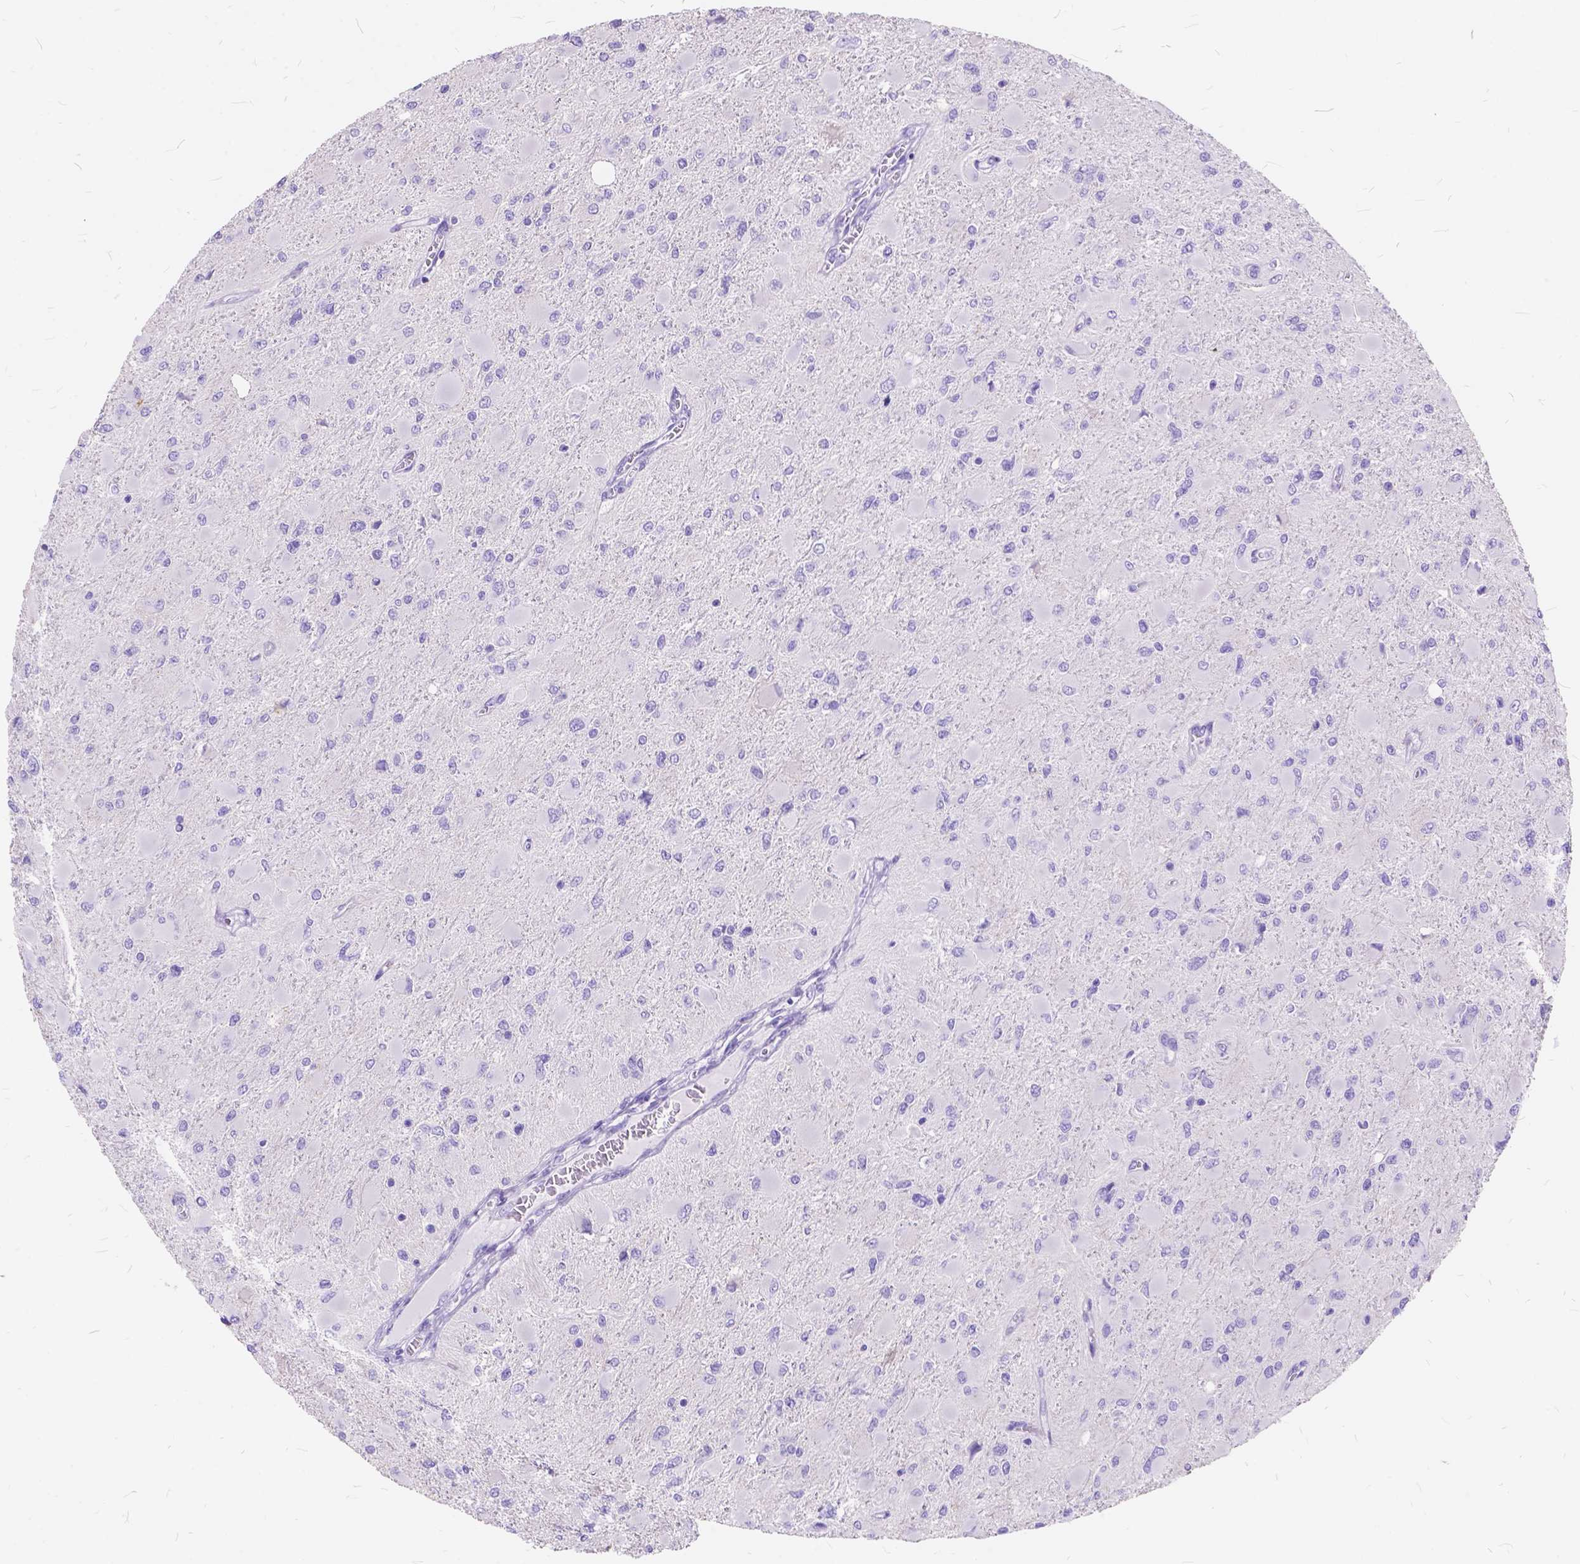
{"staining": {"intensity": "negative", "quantity": "none", "location": "none"}, "tissue": "glioma", "cell_type": "Tumor cells", "image_type": "cancer", "snomed": [{"axis": "morphology", "description": "Glioma, malignant, High grade"}, {"axis": "topography", "description": "Cerebral cortex"}], "caption": "Tumor cells show no significant positivity in malignant glioma (high-grade). (Brightfield microscopy of DAB (3,3'-diaminobenzidine) immunohistochemistry (IHC) at high magnification).", "gene": "FOXL2", "patient": {"sex": "female", "age": 36}}